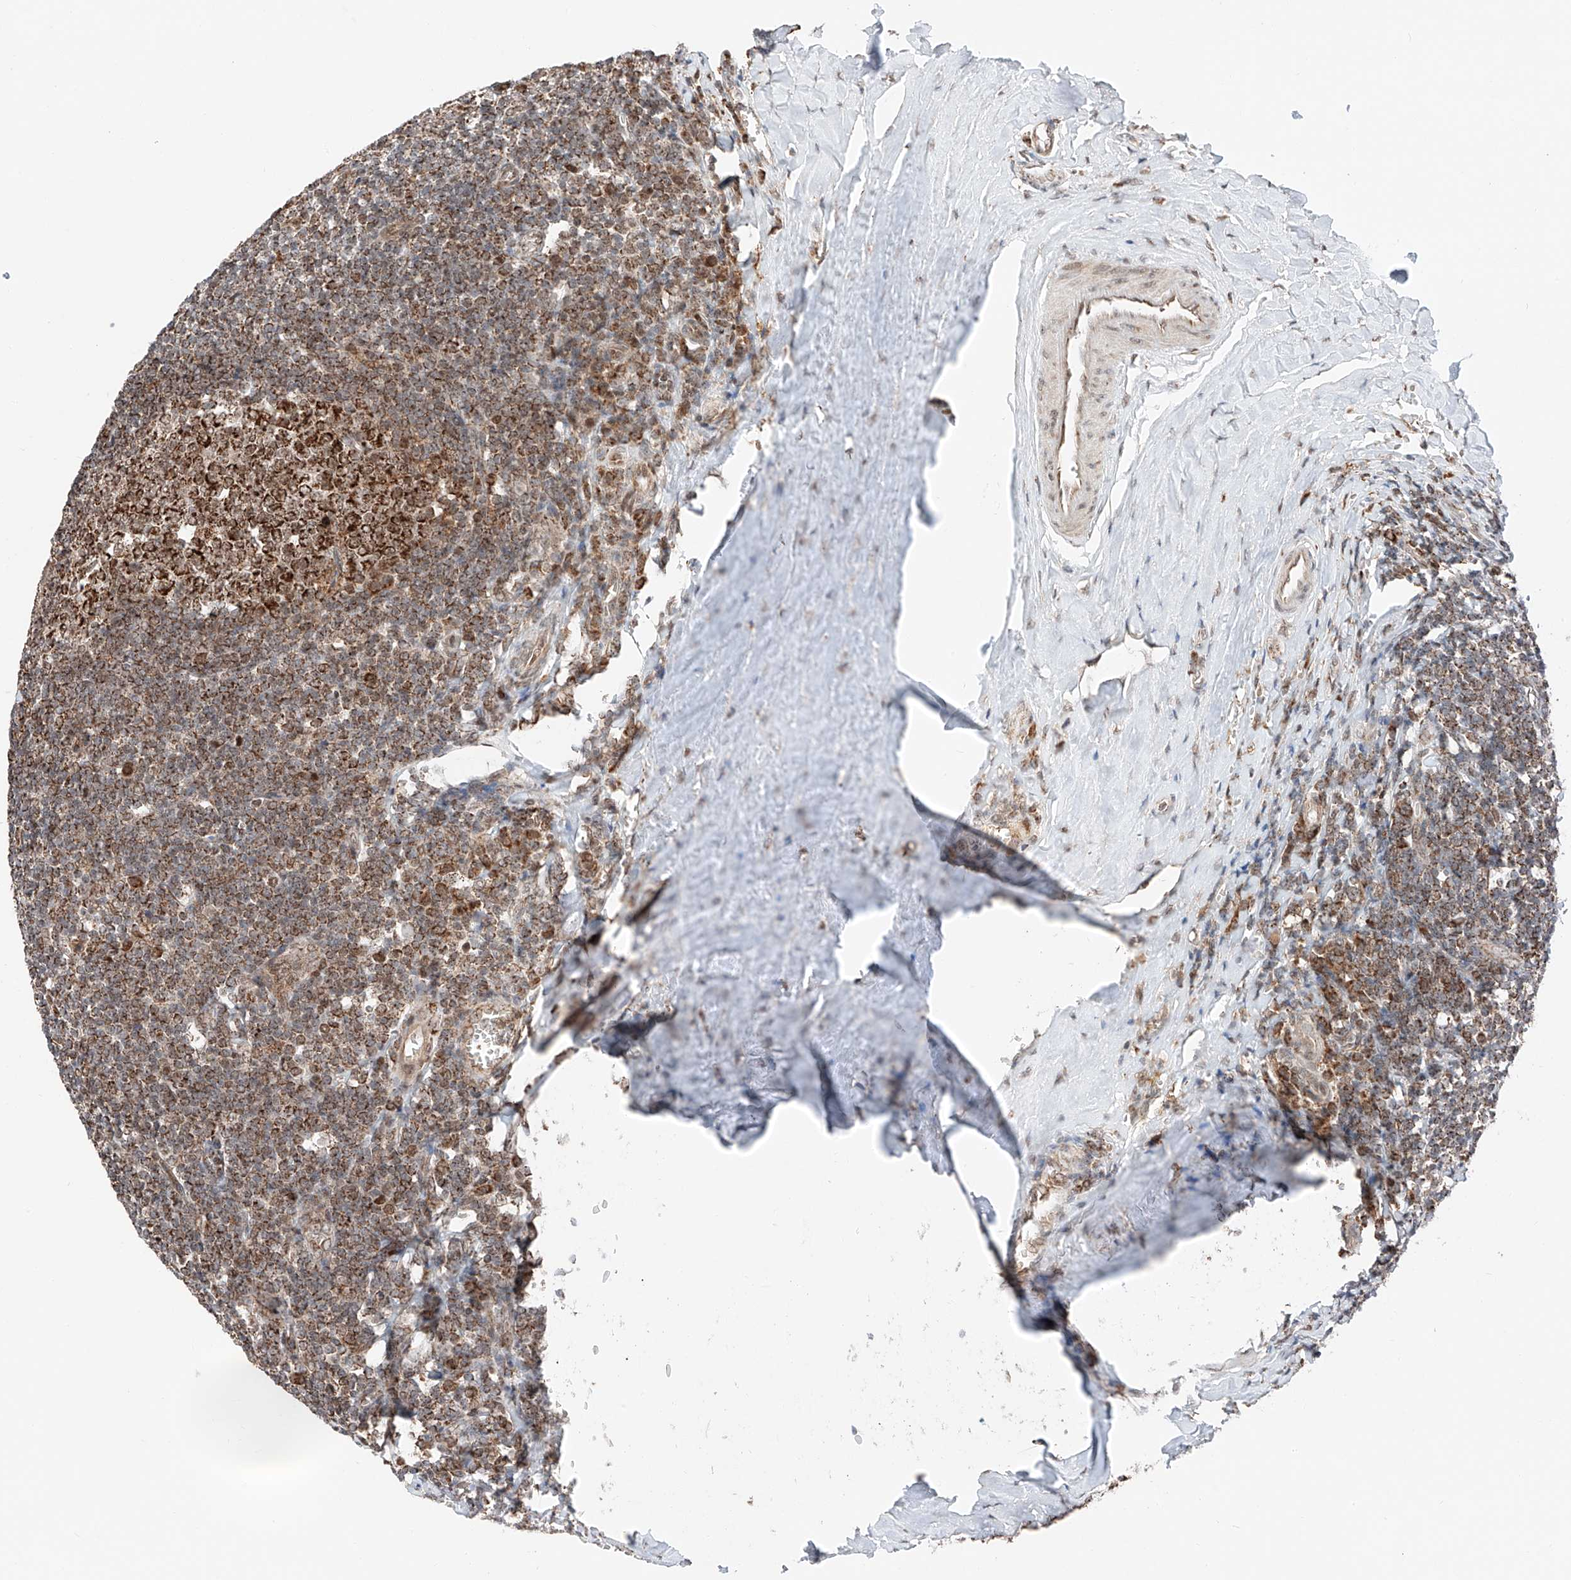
{"staining": {"intensity": "strong", "quantity": ">75%", "location": "cytoplasmic/membranous"}, "tissue": "tonsil", "cell_type": "Germinal center cells", "image_type": "normal", "snomed": [{"axis": "morphology", "description": "Normal tissue, NOS"}, {"axis": "topography", "description": "Tonsil"}], "caption": "Benign tonsil exhibits strong cytoplasmic/membranous positivity in approximately >75% of germinal center cells The protein is shown in brown color, while the nuclei are stained blue..", "gene": "ZSCAN29", "patient": {"sex": "male", "age": 27}}